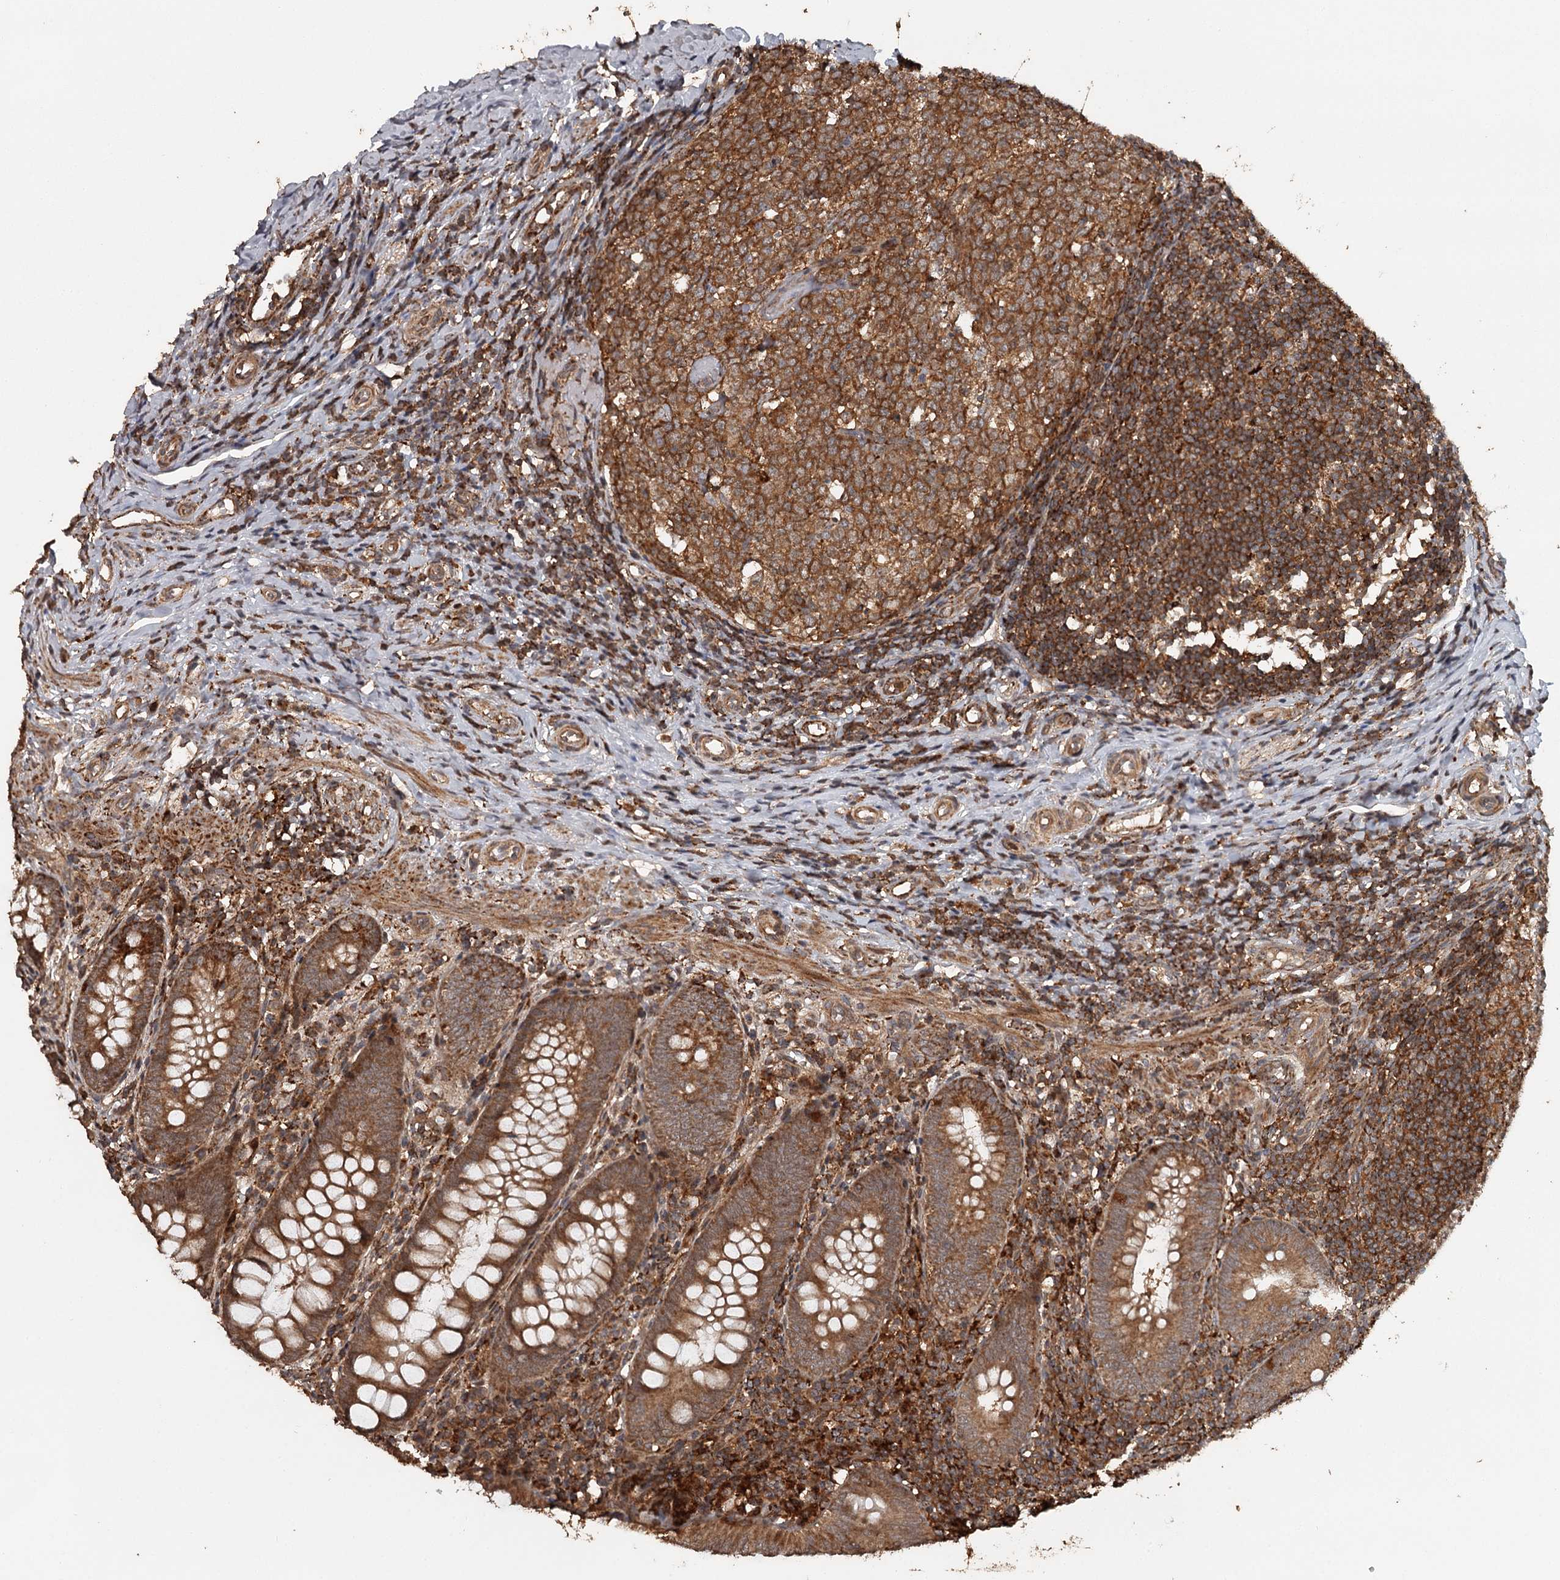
{"staining": {"intensity": "moderate", "quantity": ">75%", "location": "cytoplasmic/membranous"}, "tissue": "appendix", "cell_type": "Glandular cells", "image_type": "normal", "snomed": [{"axis": "morphology", "description": "Normal tissue, NOS"}, {"axis": "topography", "description": "Appendix"}], "caption": "Immunohistochemical staining of unremarkable human appendix exhibits medium levels of moderate cytoplasmic/membranous expression in about >75% of glandular cells. The staining was performed using DAB to visualize the protein expression in brown, while the nuclei were stained in blue with hematoxylin (Magnification: 20x).", "gene": "FAXC", "patient": {"sex": "male", "age": 14}}